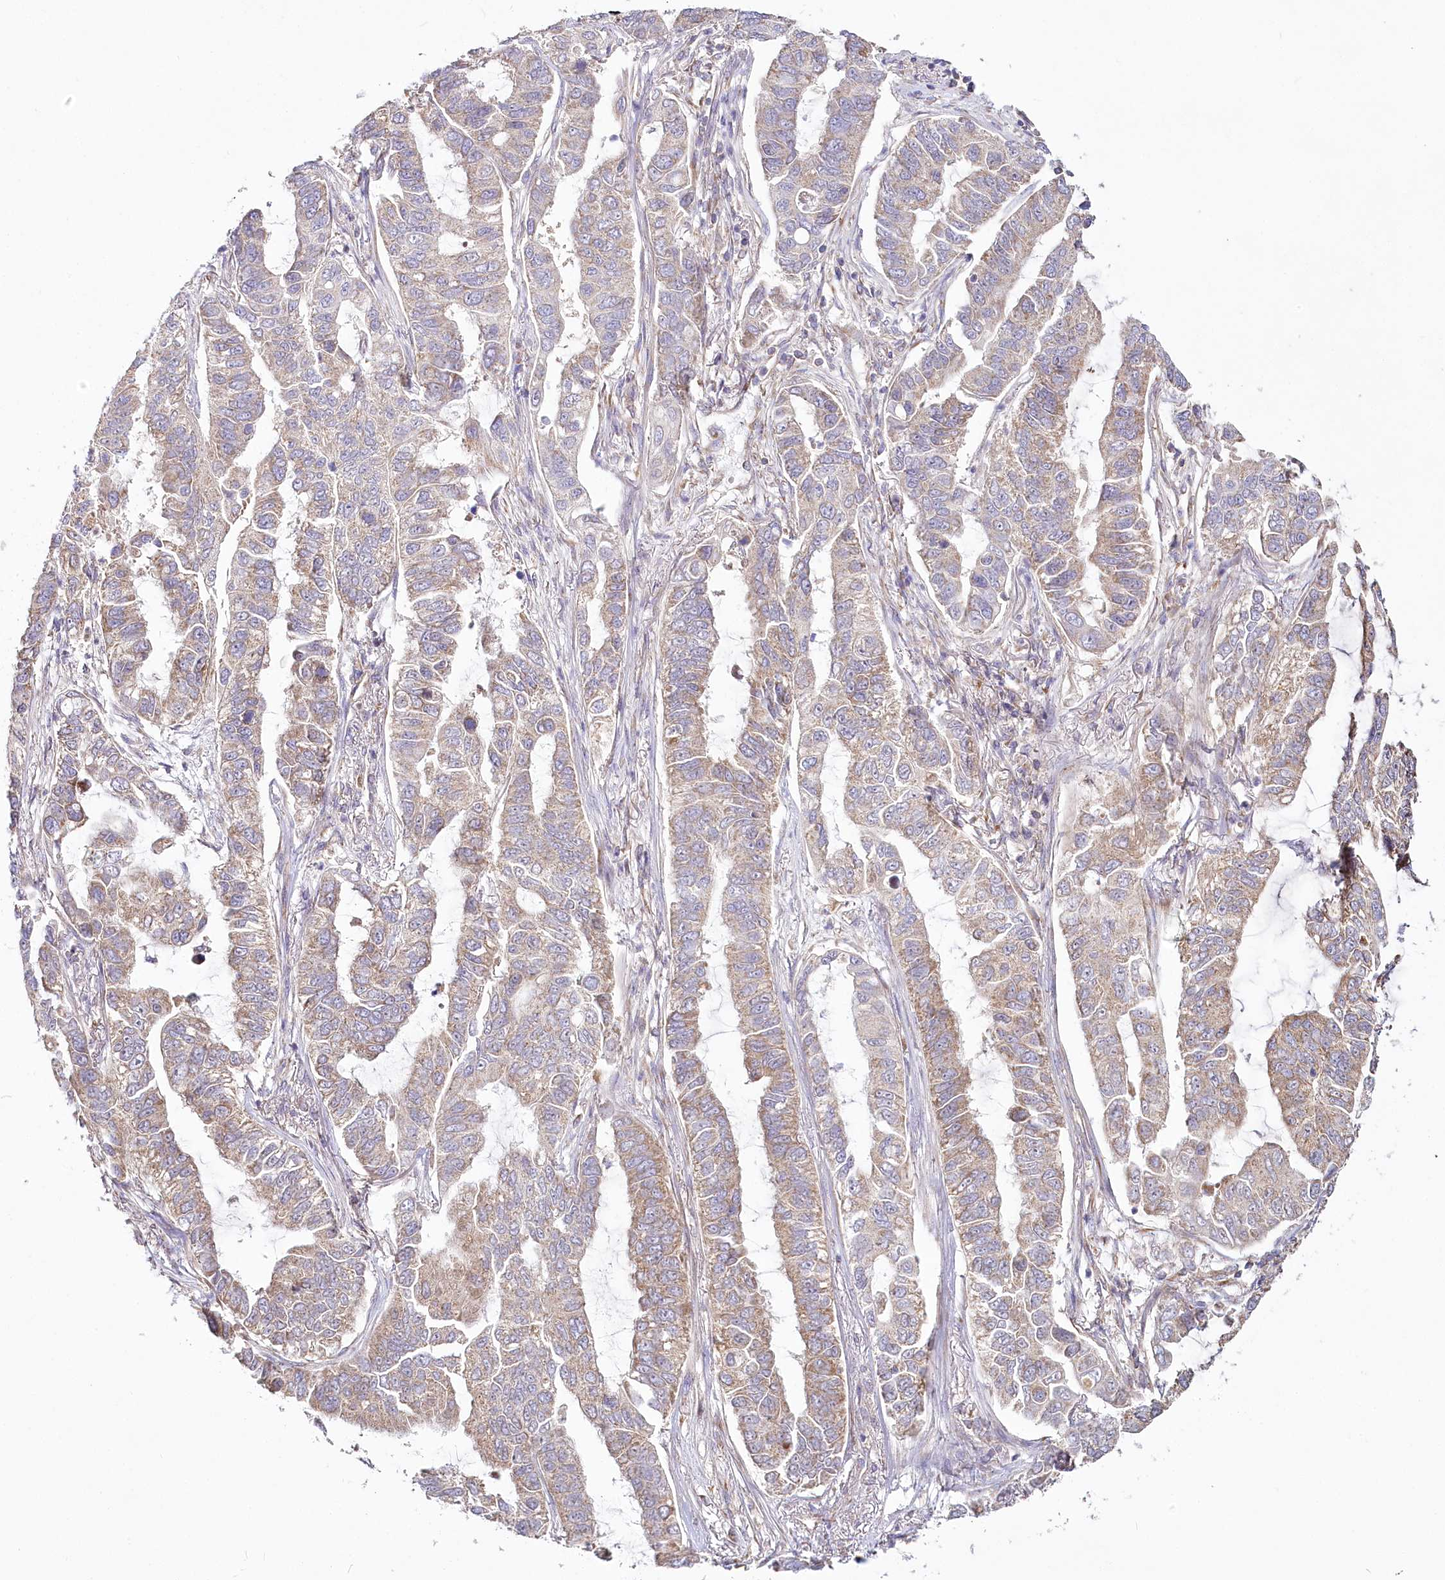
{"staining": {"intensity": "weak", "quantity": "25%-75%", "location": "cytoplasmic/membranous"}, "tissue": "lung cancer", "cell_type": "Tumor cells", "image_type": "cancer", "snomed": [{"axis": "morphology", "description": "Adenocarcinoma, NOS"}, {"axis": "topography", "description": "Lung"}], "caption": "Immunohistochemical staining of human lung cancer demonstrates weak cytoplasmic/membranous protein expression in about 25%-75% of tumor cells.", "gene": "ACOX2", "patient": {"sex": "male", "age": 64}}